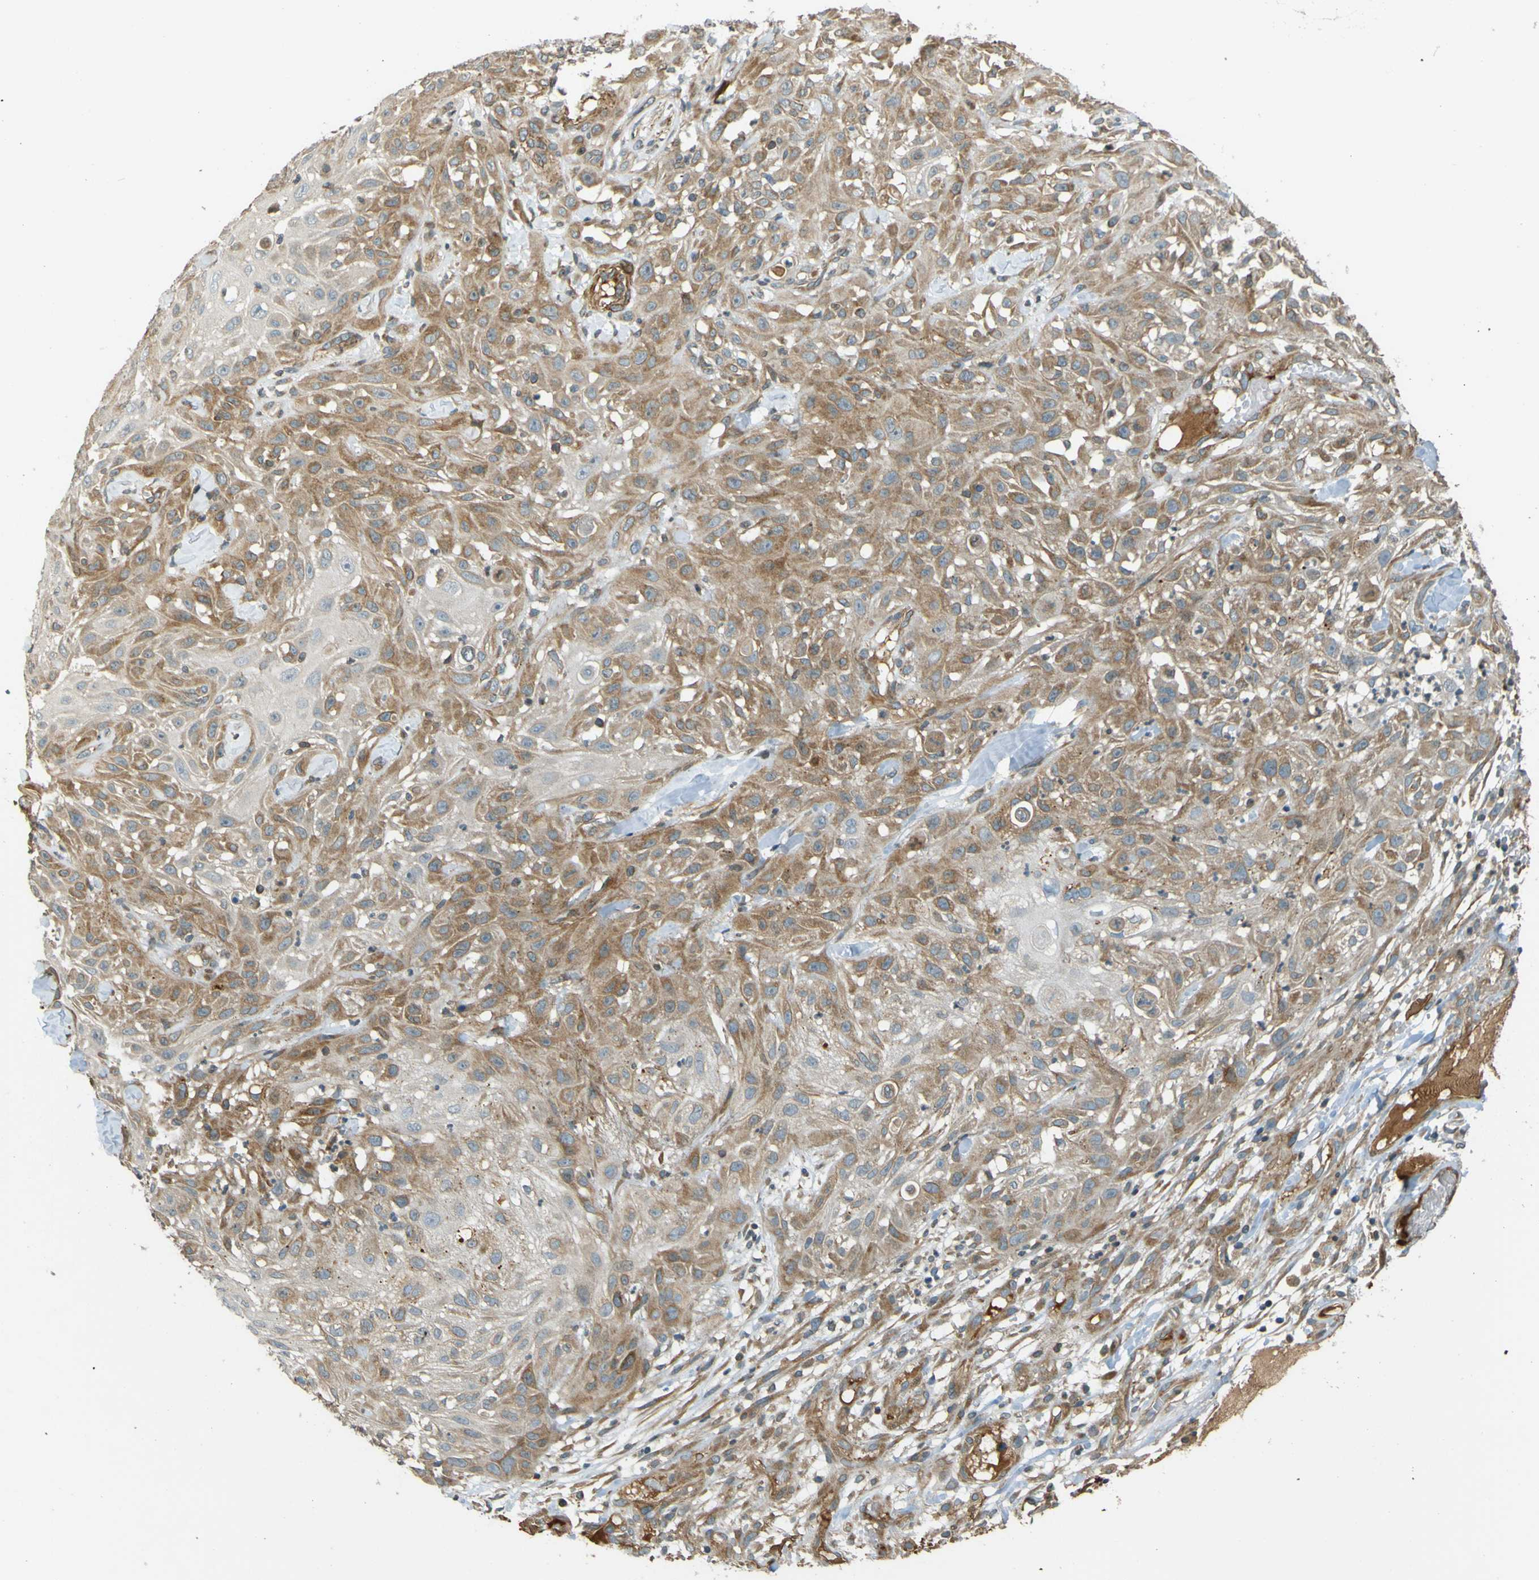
{"staining": {"intensity": "moderate", "quantity": "25%-75%", "location": "cytoplasmic/membranous"}, "tissue": "skin cancer", "cell_type": "Tumor cells", "image_type": "cancer", "snomed": [{"axis": "morphology", "description": "Squamous cell carcinoma, NOS"}, {"axis": "topography", "description": "Skin"}], "caption": "Immunohistochemistry (IHC) of skin squamous cell carcinoma reveals medium levels of moderate cytoplasmic/membranous staining in approximately 25%-75% of tumor cells. (brown staining indicates protein expression, while blue staining denotes nuclei).", "gene": "LPCAT1", "patient": {"sex": "male", "age": 75}}